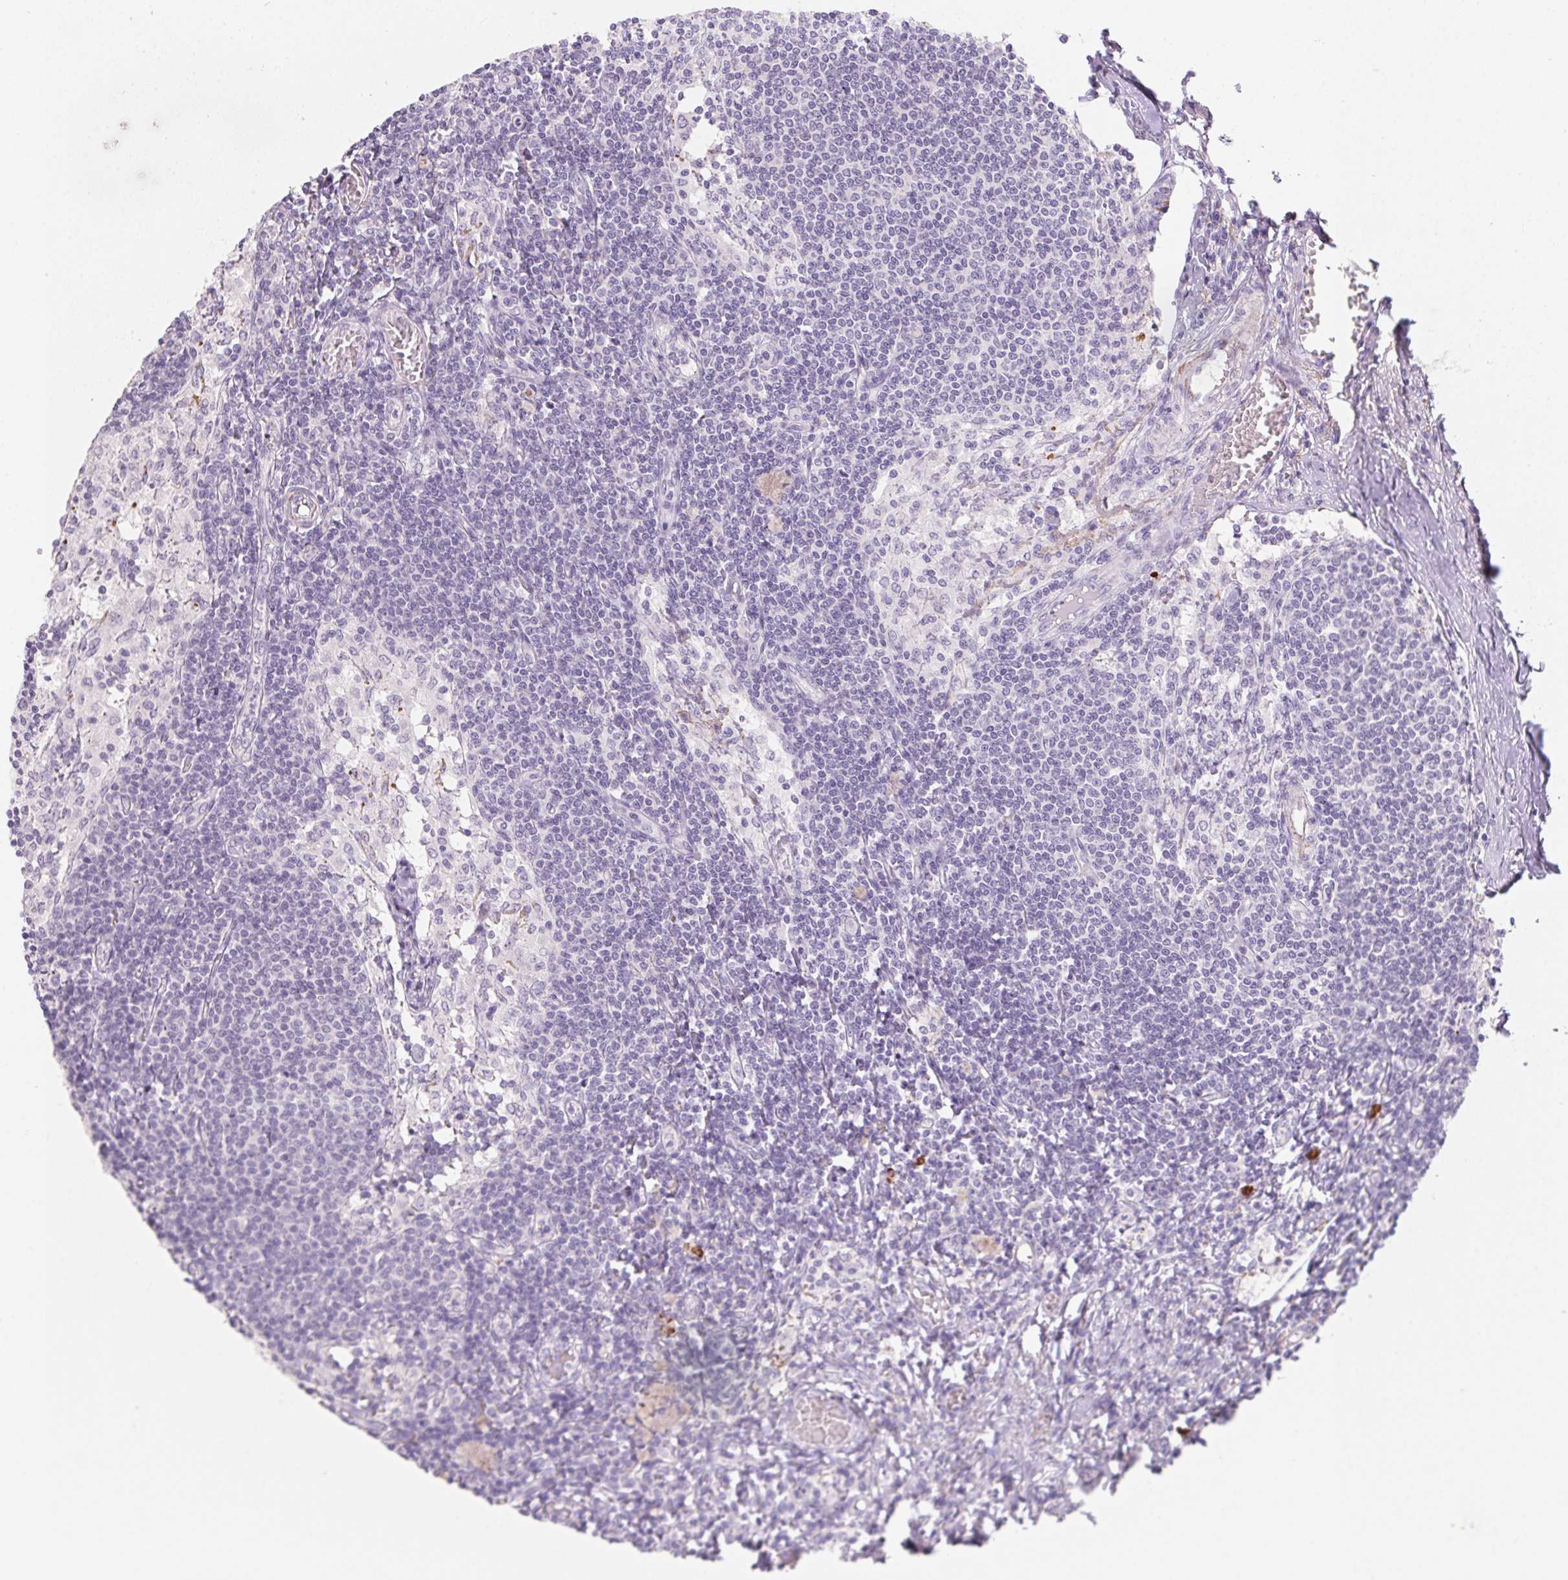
{"staining": {"intensity": "negative", "quantity": "none", "location": "none"}, "tissue": "lymph node", "cell_type": "Germinal center cells", "image_type": "normal", "snomed": [{"axis": "morphology", "description": "Normal tissue, NOS"}, {"axis": "topography", "description": "Lymph node"}], "caption": "Protein analysis of benign lymph node demonstrates no significant expression in germinal center cells. (DAB (3,3'-diaminobenzidine) IHC with hematoxylin counter stain).", "gene": "MYL4", "patient": {"sex": "female", "age": 69}}